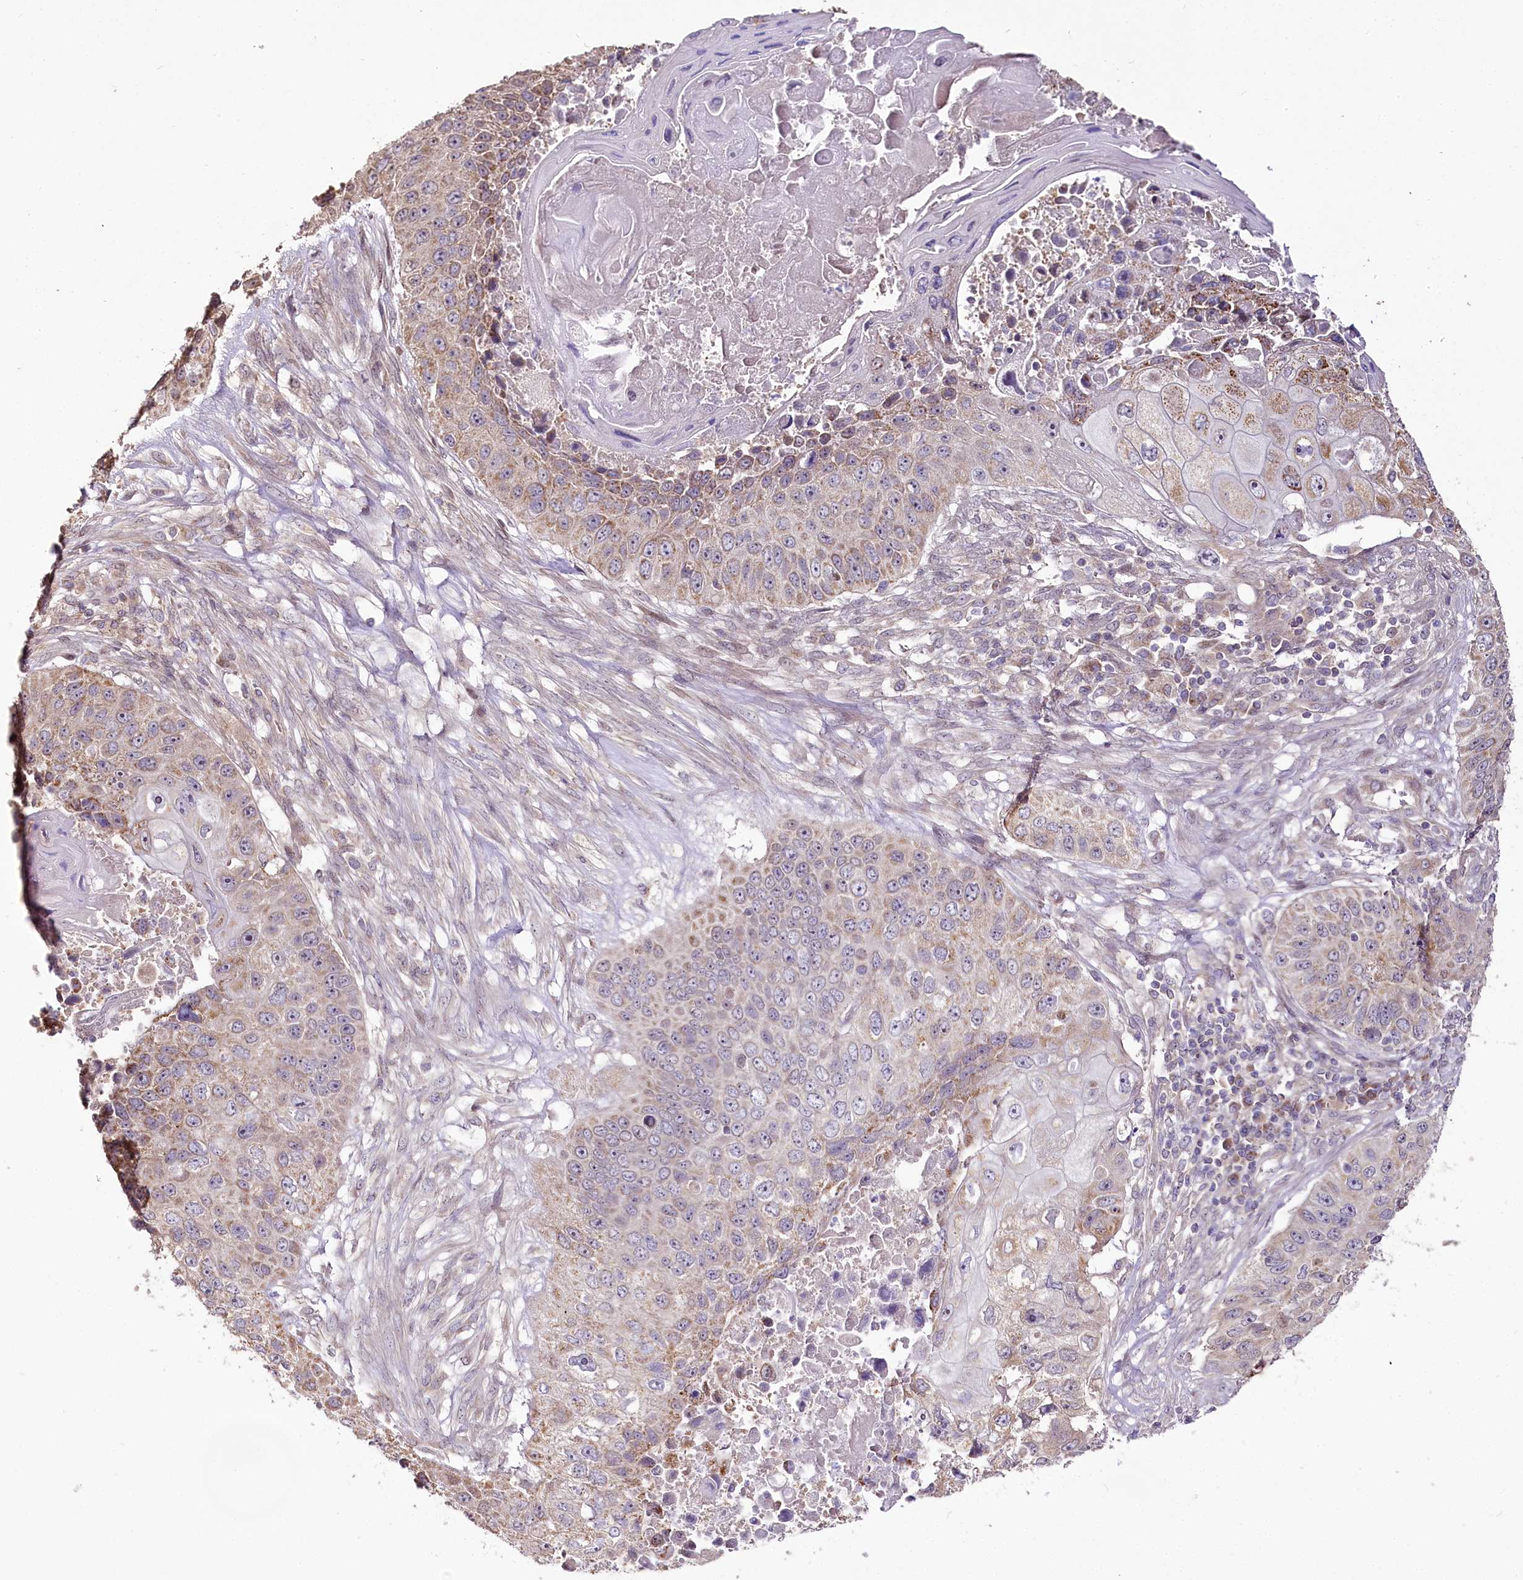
{"staining": {"intensity": "moderate", "quantity": ">75%", "location": "cytoplasmic/membranous"}, "tissue": "lung cancer", "cell_type": "Tumor cells", "image_type": "cancer", "snomed": [{"axis": "morphology", "description": "Squamous cell carcinoma, NOS"}, {"axis": "topography", "description": "Lung"}], "caption": "The histopathology image reveals a brown stain indicating the presence of a protein in the cytoplasmic/membranous of tumor cells in lung cancer. Immunohistochemistry stains the protein in brown and the nuclei are stained blue.", "gene": "ZNF226", "patient": {"sex": "male", "age": 61}}